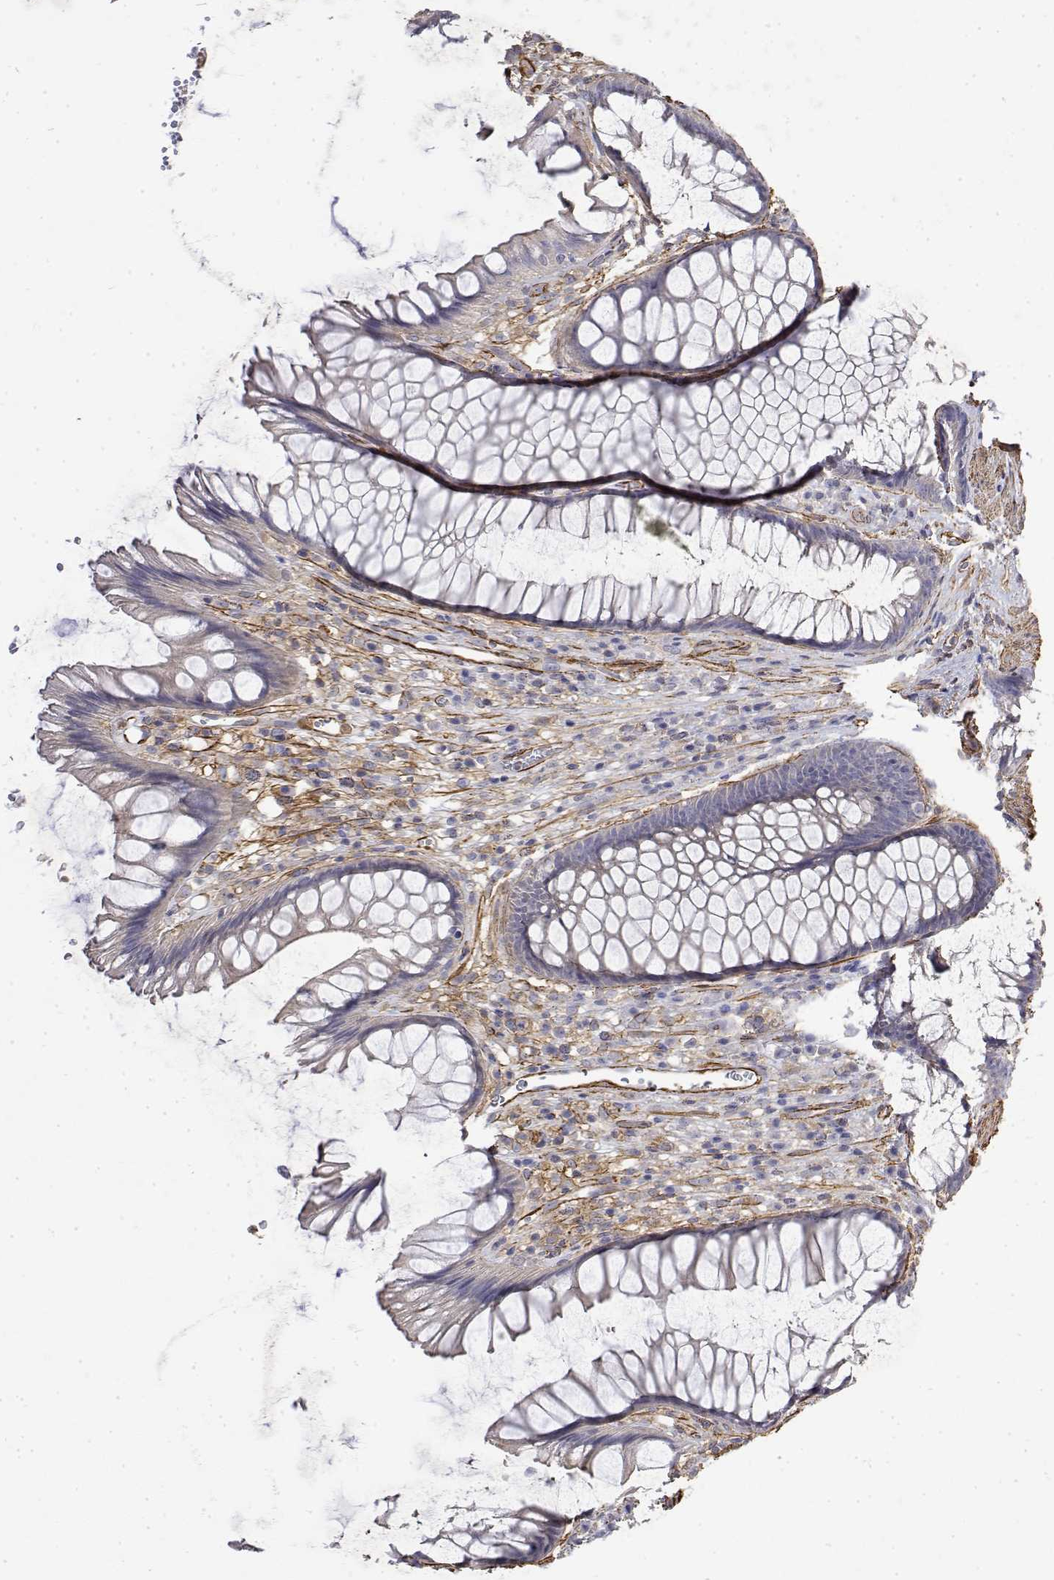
{"staining": {"intensity": "negative", "quantity": "none", "location": "none"}, "tissue": "rectum", "cell_type": "Glandular cells", "image_type": "normal", "snomed": [{"axis": "morphology", "description": "Normal tissue, NOS"}, {"axis": "topography", "description": "Rectum"}], "caption": "DAB (3,3'-diaminobenzidine) immunohistochemical staining of unremarkable rectum shows no significant staining in glandular cells.", "gene": "SOWAHD", "patient": {"sex": "male", "age": 53}}